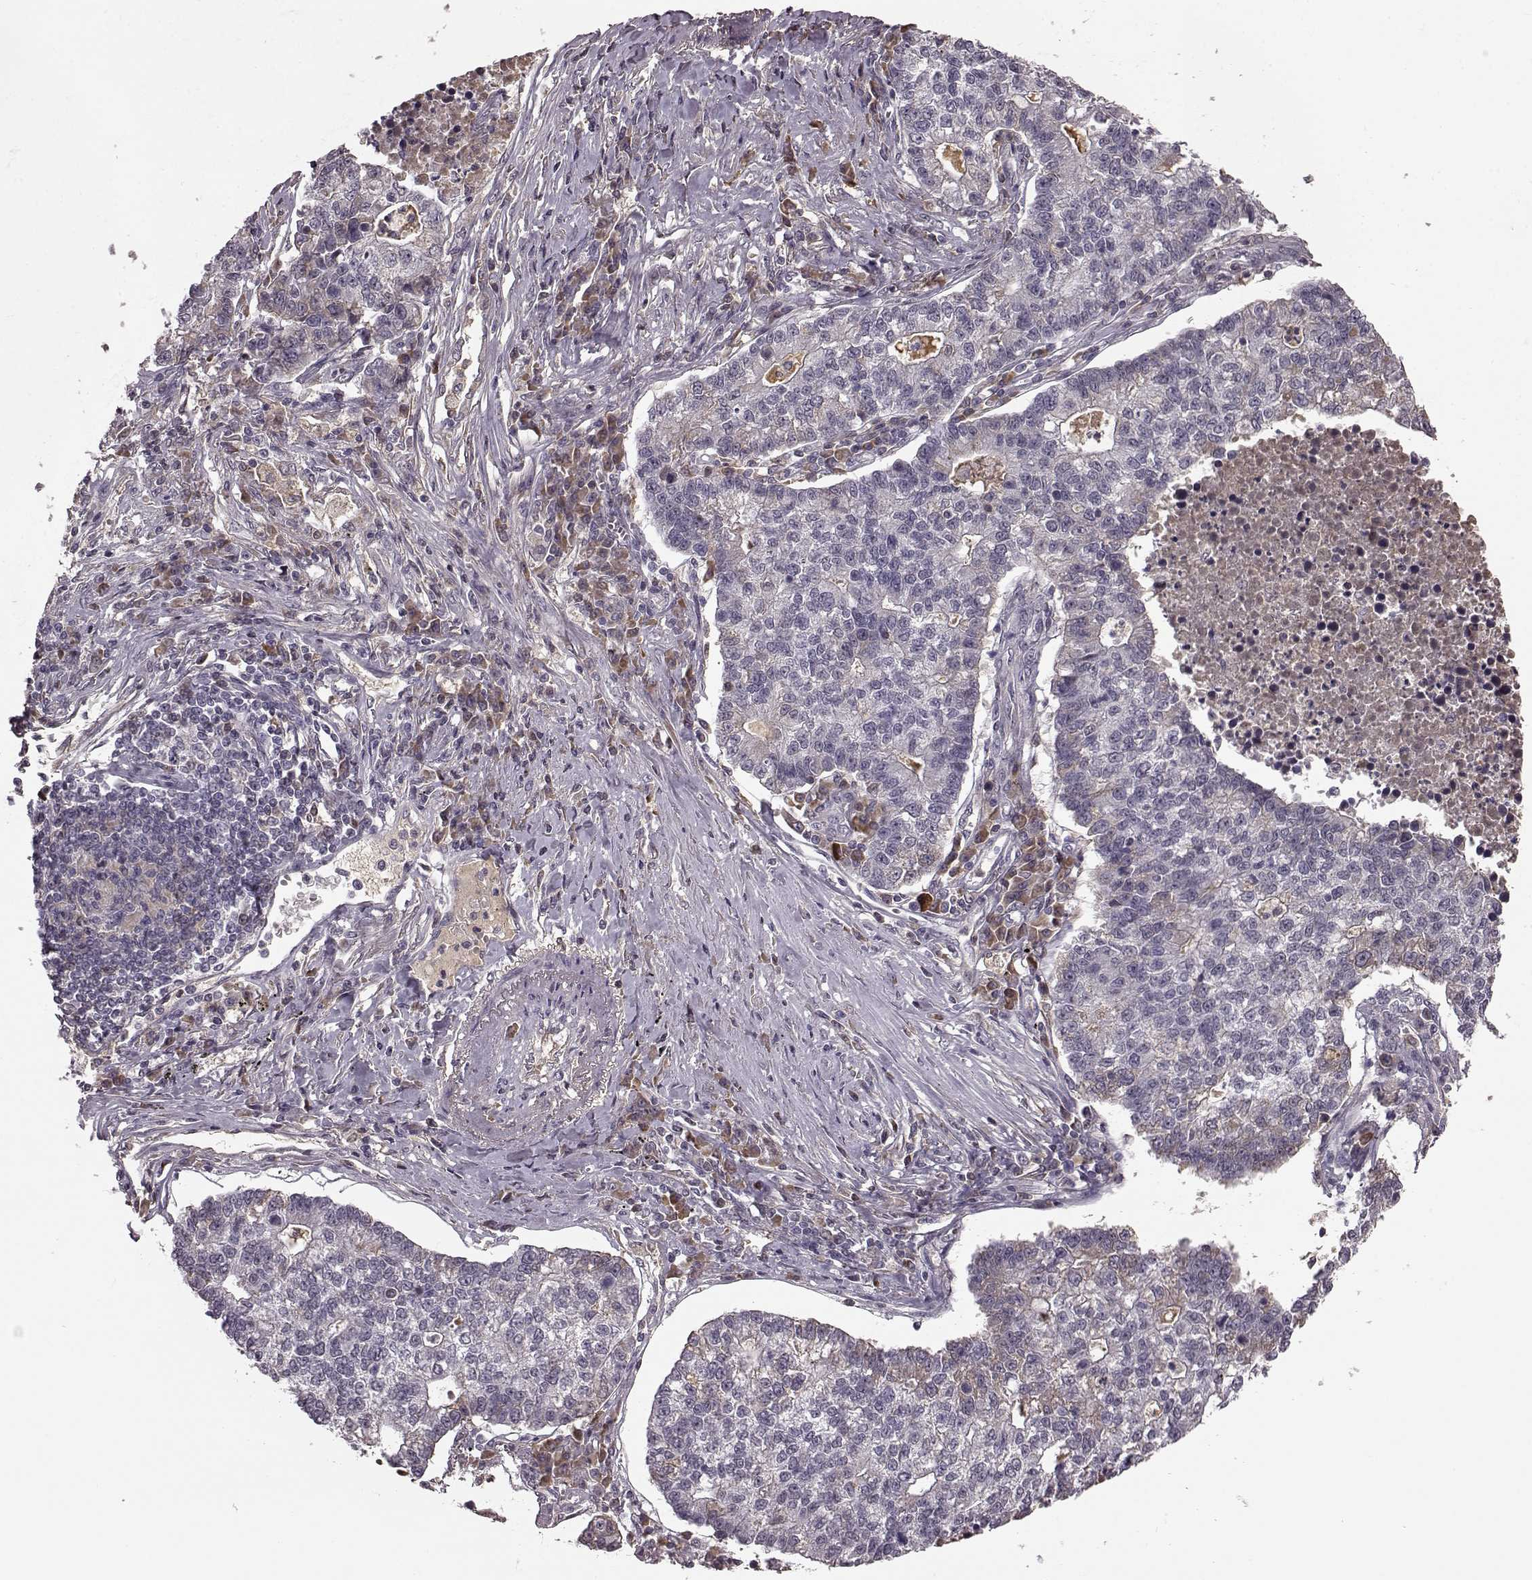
{"staining": {"intensity": "negative", "quantity": "none", "location": "none"}, "tissue": "lung cancer", "cell_type": "Tumor cells", "image_type": "cancer", "snomed": [{"axis": "morphology", "description": "Adenocarcinoma, NOS"}, {"axis": "topography", "description": "Lung"}], "caption": "Tumor cells show no significant positivity in lung cancer. The staining is performed using DAB (3,3'-diaminobenzidine) brown chromogen with nuclei counter-stained in using hematoxylin.", "gene": "NRL", "patient": {"sex": "male", "age": 57}}